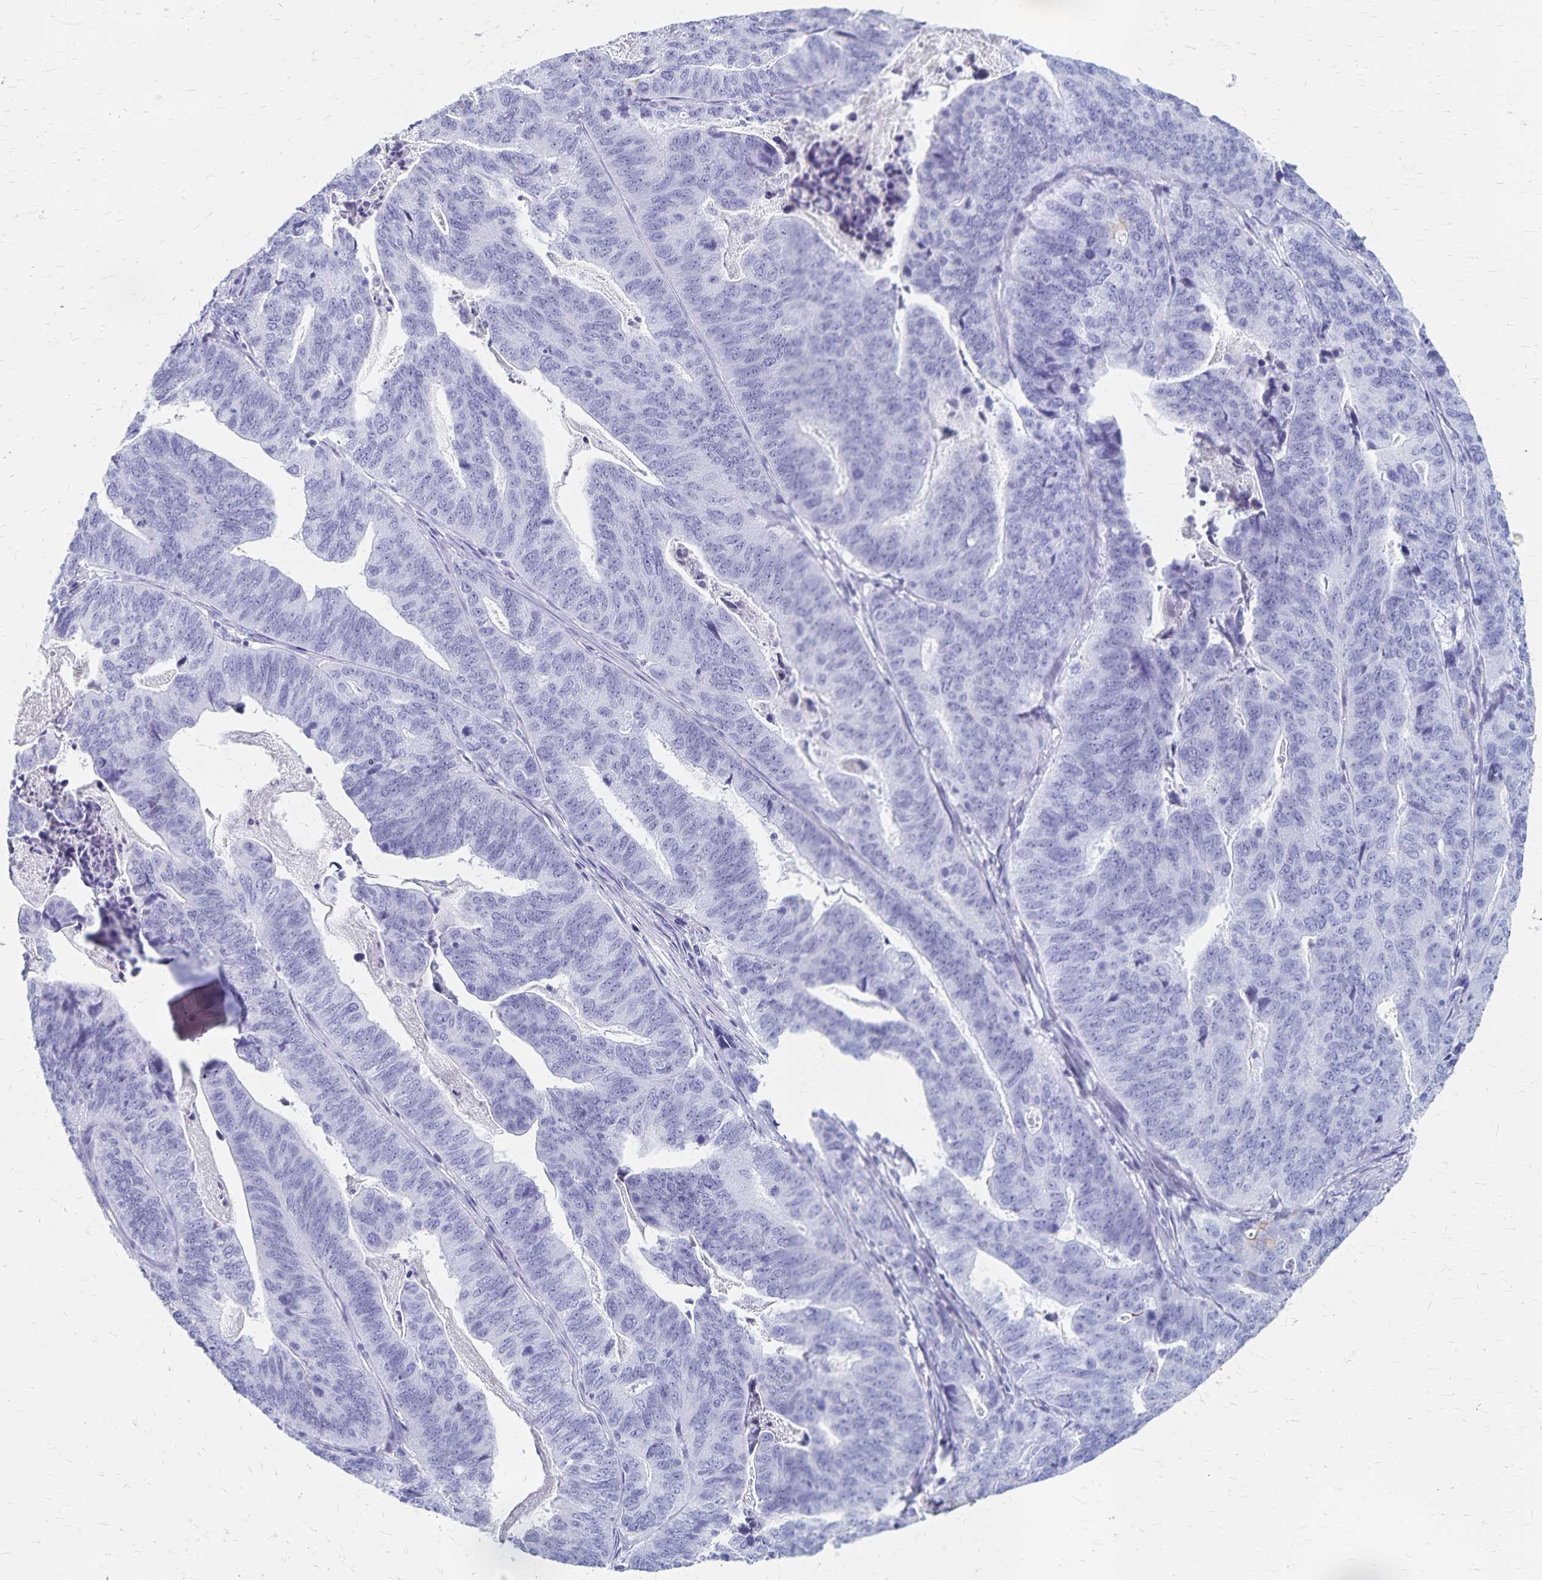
{"staining": {"intensity": "moderate", "quantity": "<25%", "location": "cytoplasmic/membranous"}, "tissue": "stomach cancer", "cell_type": "Tumor cells", "image_type": "cancer", "snomed": [{"axis": "morphology", "description": "Adenocarcinoma, NOS"}, {"axis": "topography", "description": "Stomach, upper"}], "caption": "The immunohistochemical stain highlights moderate cytoplasmic/membranous expression in tumor cells of adenocarcinoma (stomach) tissue. (DAB (3,3'-diaminobenzidine) IHC, brown staining for protein, blue staining for nuclei).", "gene": "GPBAR1", "patient": {"sex": "female", "age": 67}}